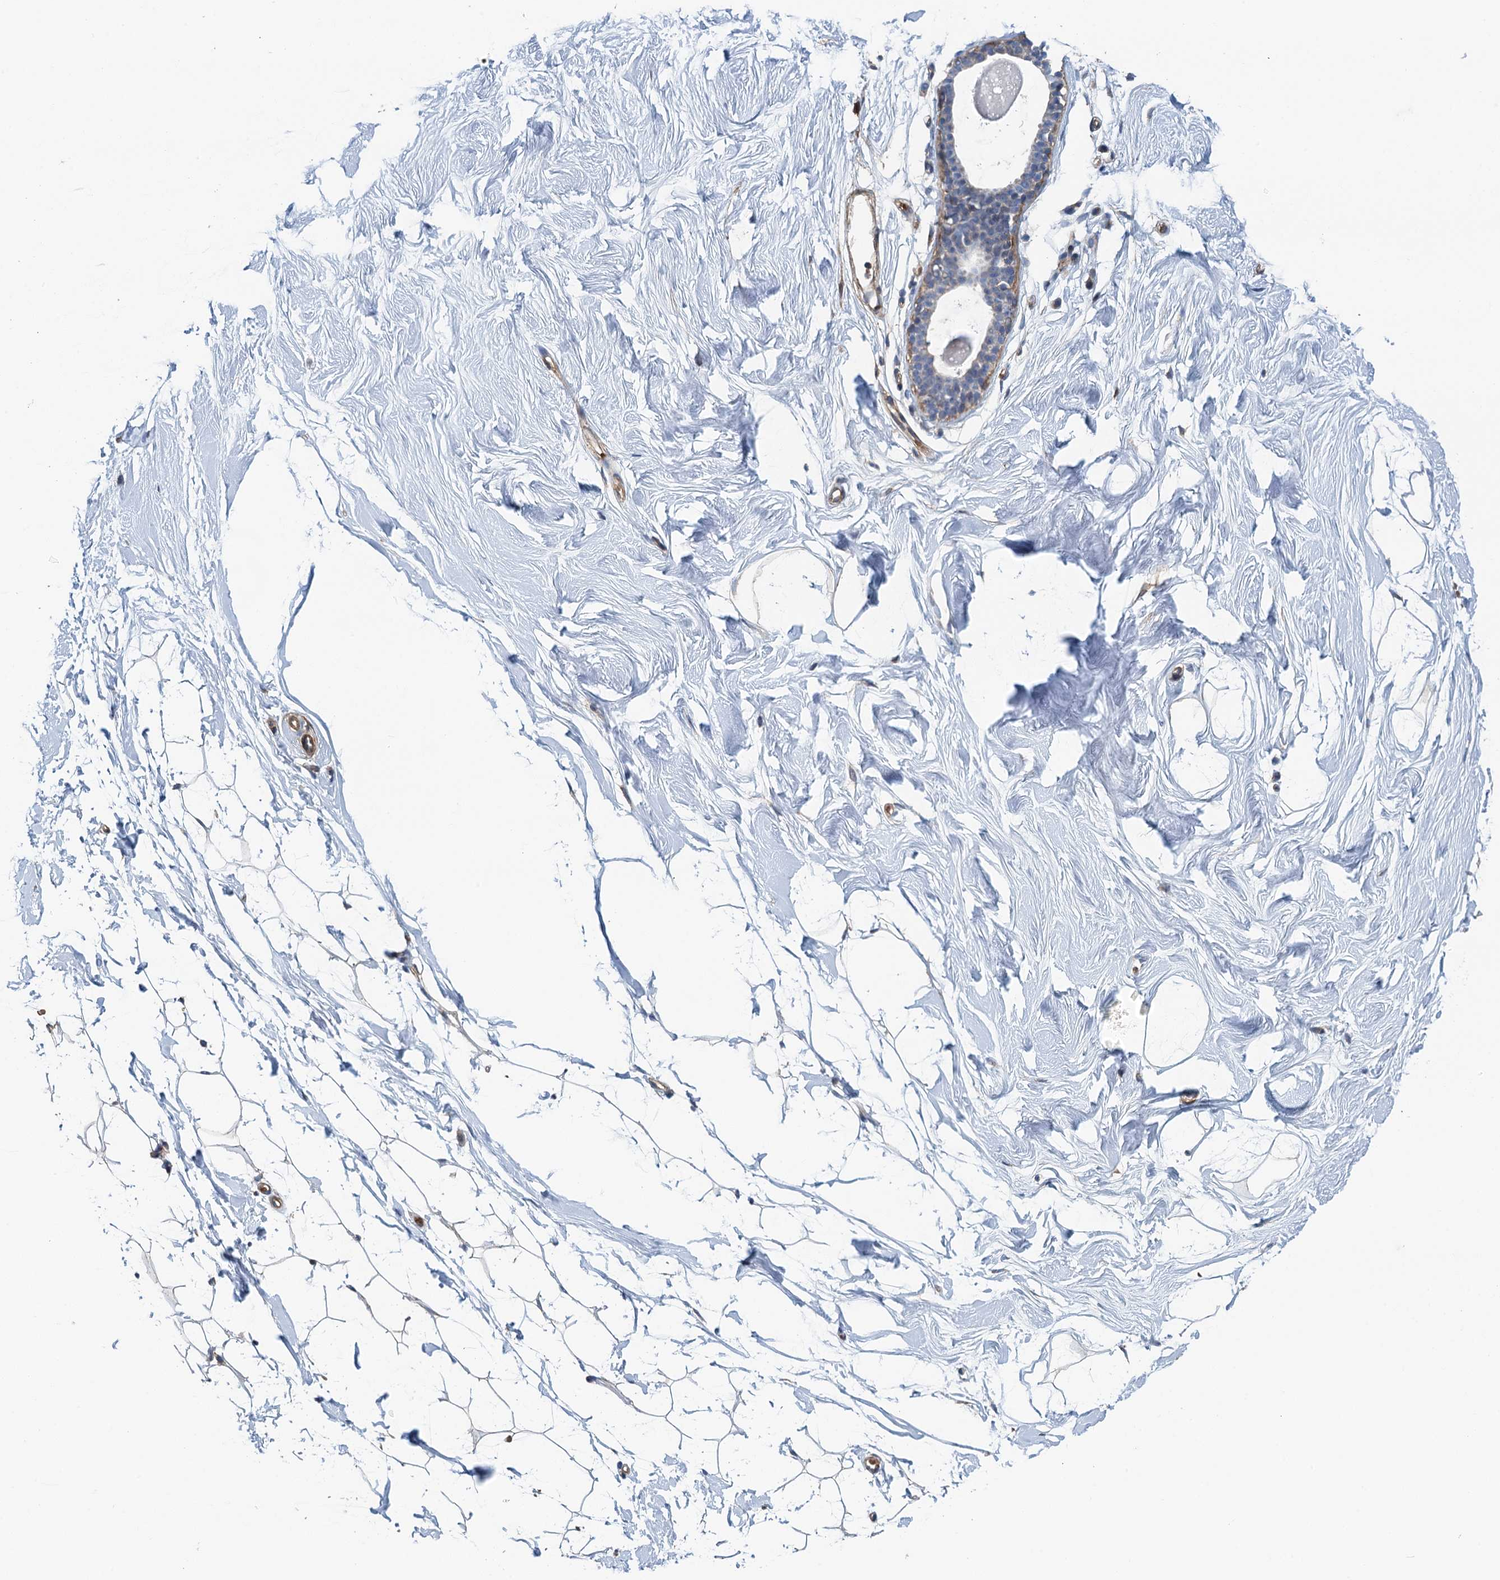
{"staining": {"intensity": "negative", "quantity": "none", "location": "none"}, "tissue": "breast", "cell_type": "Adipocytes", "image_type": "normal", "snomed": [{"axis": "morphology", "description": "Normal tissue, NOS"}, {"axis": "topography", "description": "Breast"}], "caption": "High magnification brightfield microscopy of normal breast stained with DAB (3,3'-diaminobenzidine) (brown) and counterstained with hematoxylin (blue): adipocytes show no significant expression. (DAB (3,3'-diaminobenzidine) immunohistochemistry (IHC) visualized using brightfield microscopy, high magnification).", "gene": "RSAD2", "patient": {"sex": "female", "age": 26}}